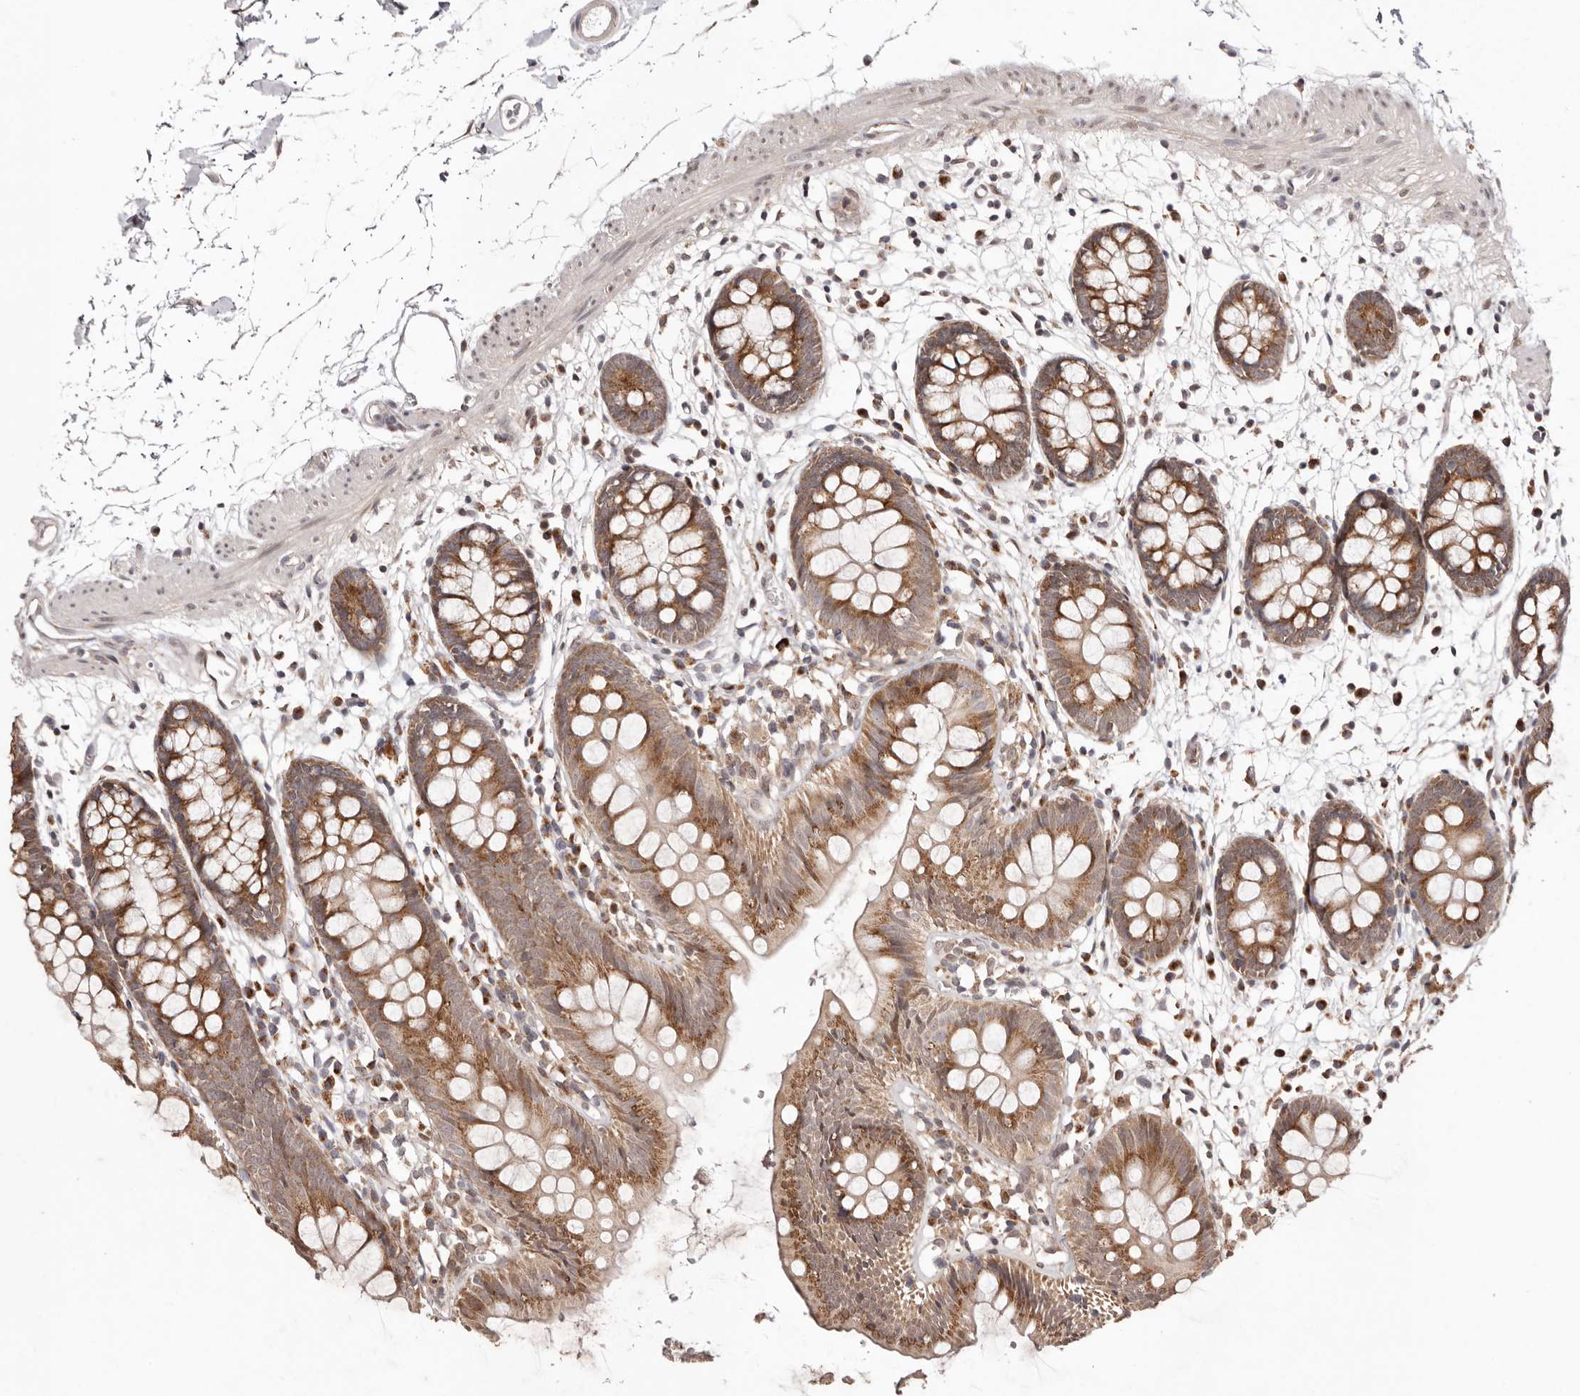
{"staining": {"intensity": "weak", "quantity": ">75%", "location": "cytoplasmic/membranous,nuclear"}, "tissue": "colon", "cell_type": "Endothelial cells", "image_type": "normal", "snomed": [{"axis": "morphology", "description": "Normal tissue, NOS"}, {"axis": "topography", "description": "Colon"}], "caption": "Weak cytoplasmic/membranous,nuclear protein staining is identified in approximately >75% of endothelial cells in colon.", "gene": "EGR3", "patient": {"sex": "male", "age": 56}}